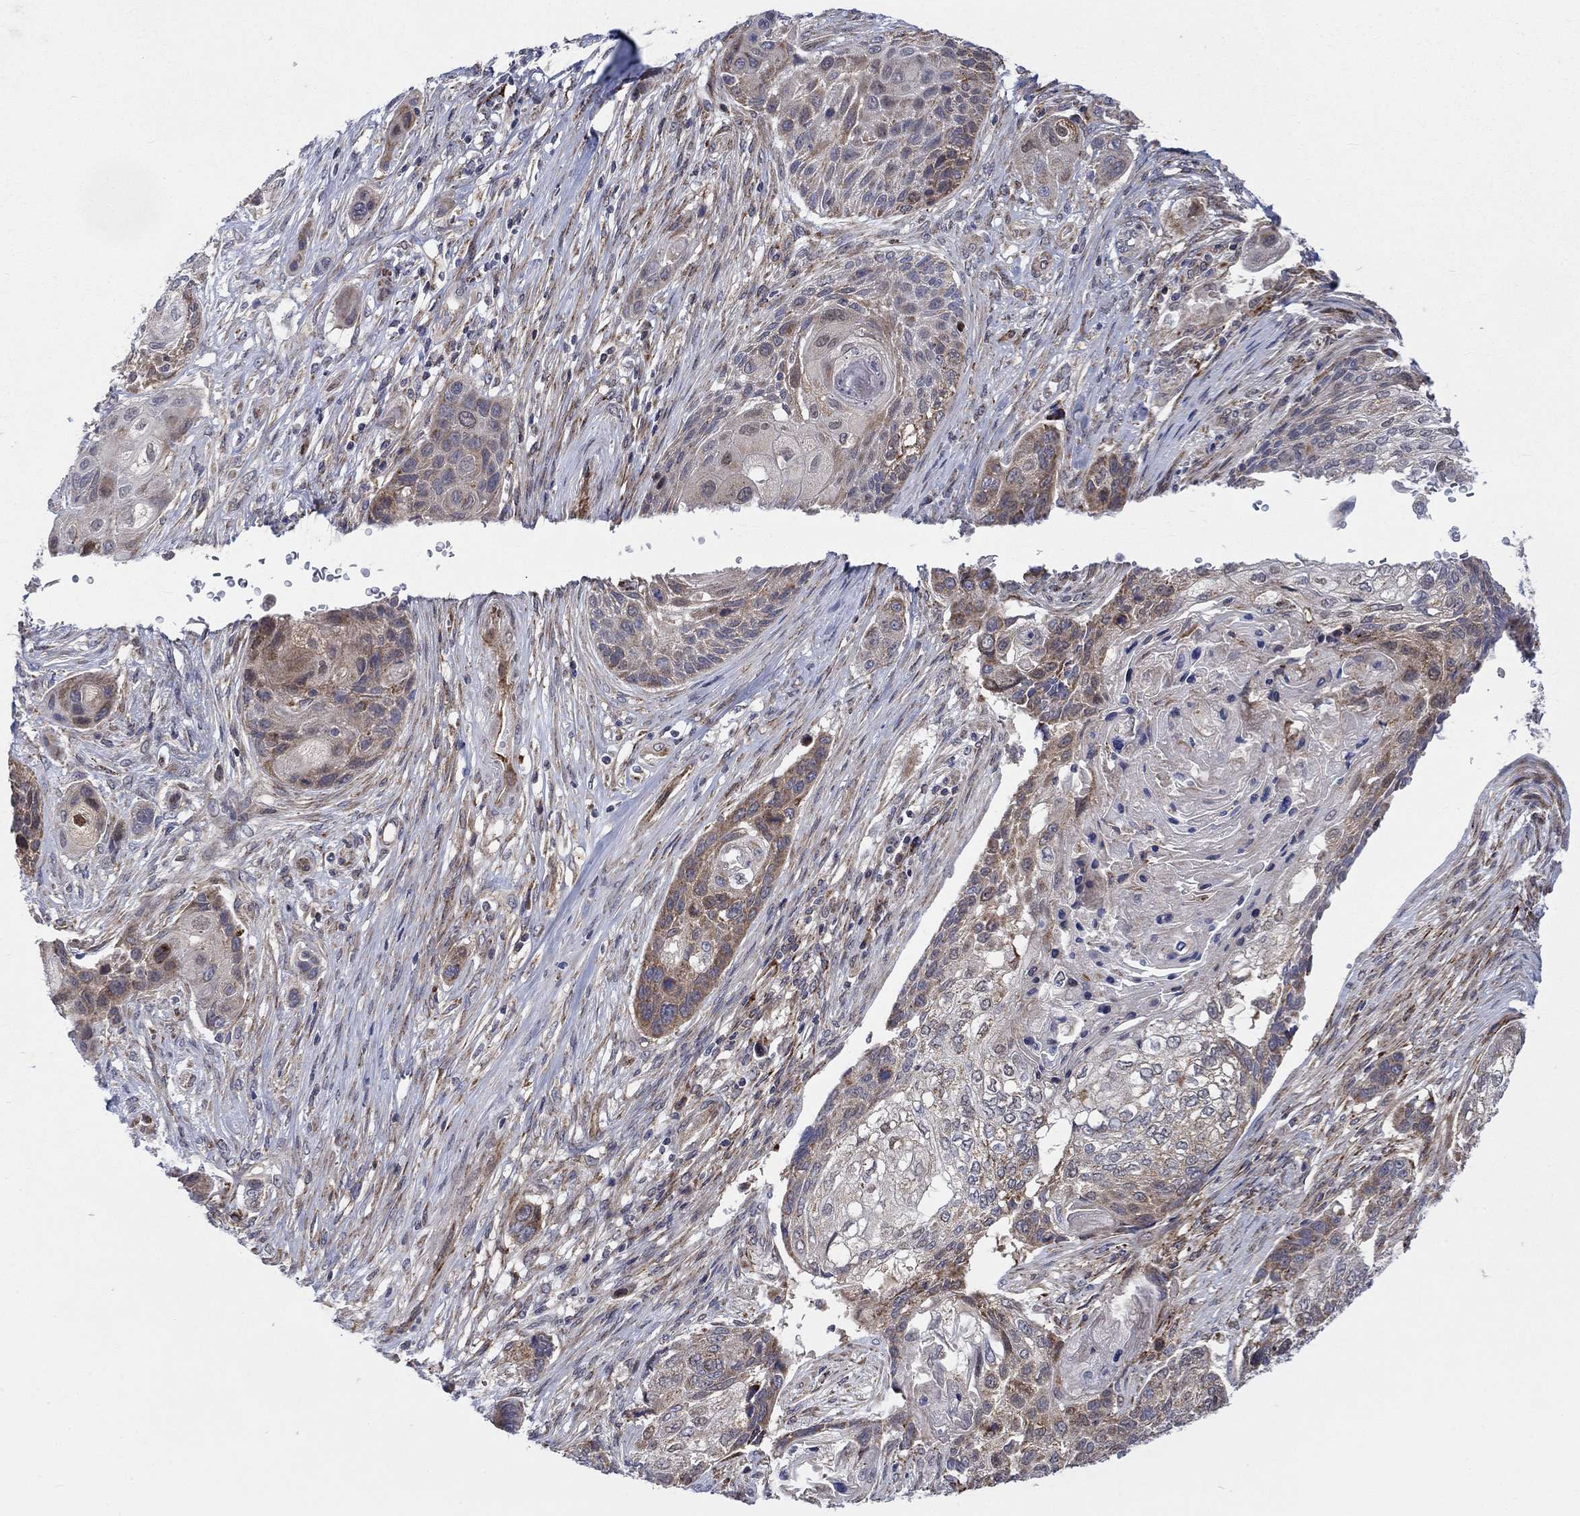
{"staining": {"intensity": "moderate", "quantity": "<25%", "location": "cytoplasmic/membranous"}, "tissue": "lung cancer", "cell_type": "Tumor cells", "image_type": "cancer", "snomed": [{"axis": "morphology", "description": "Normal tissue, NOS"}, {"axis": "morphology", "description": "Squamous cell carcinoma, NOS"}, {"axis": "topography", "description": "Bronchus"}, {"axis": "topography", "description": "Lung"}], "caption": "Lung cancer stained for a protein displays moderate cytoplasmic/membranous positivity in tumor cells.", "gene": "SLC35F2", "patient": {"sex": "male", "age": 69}}